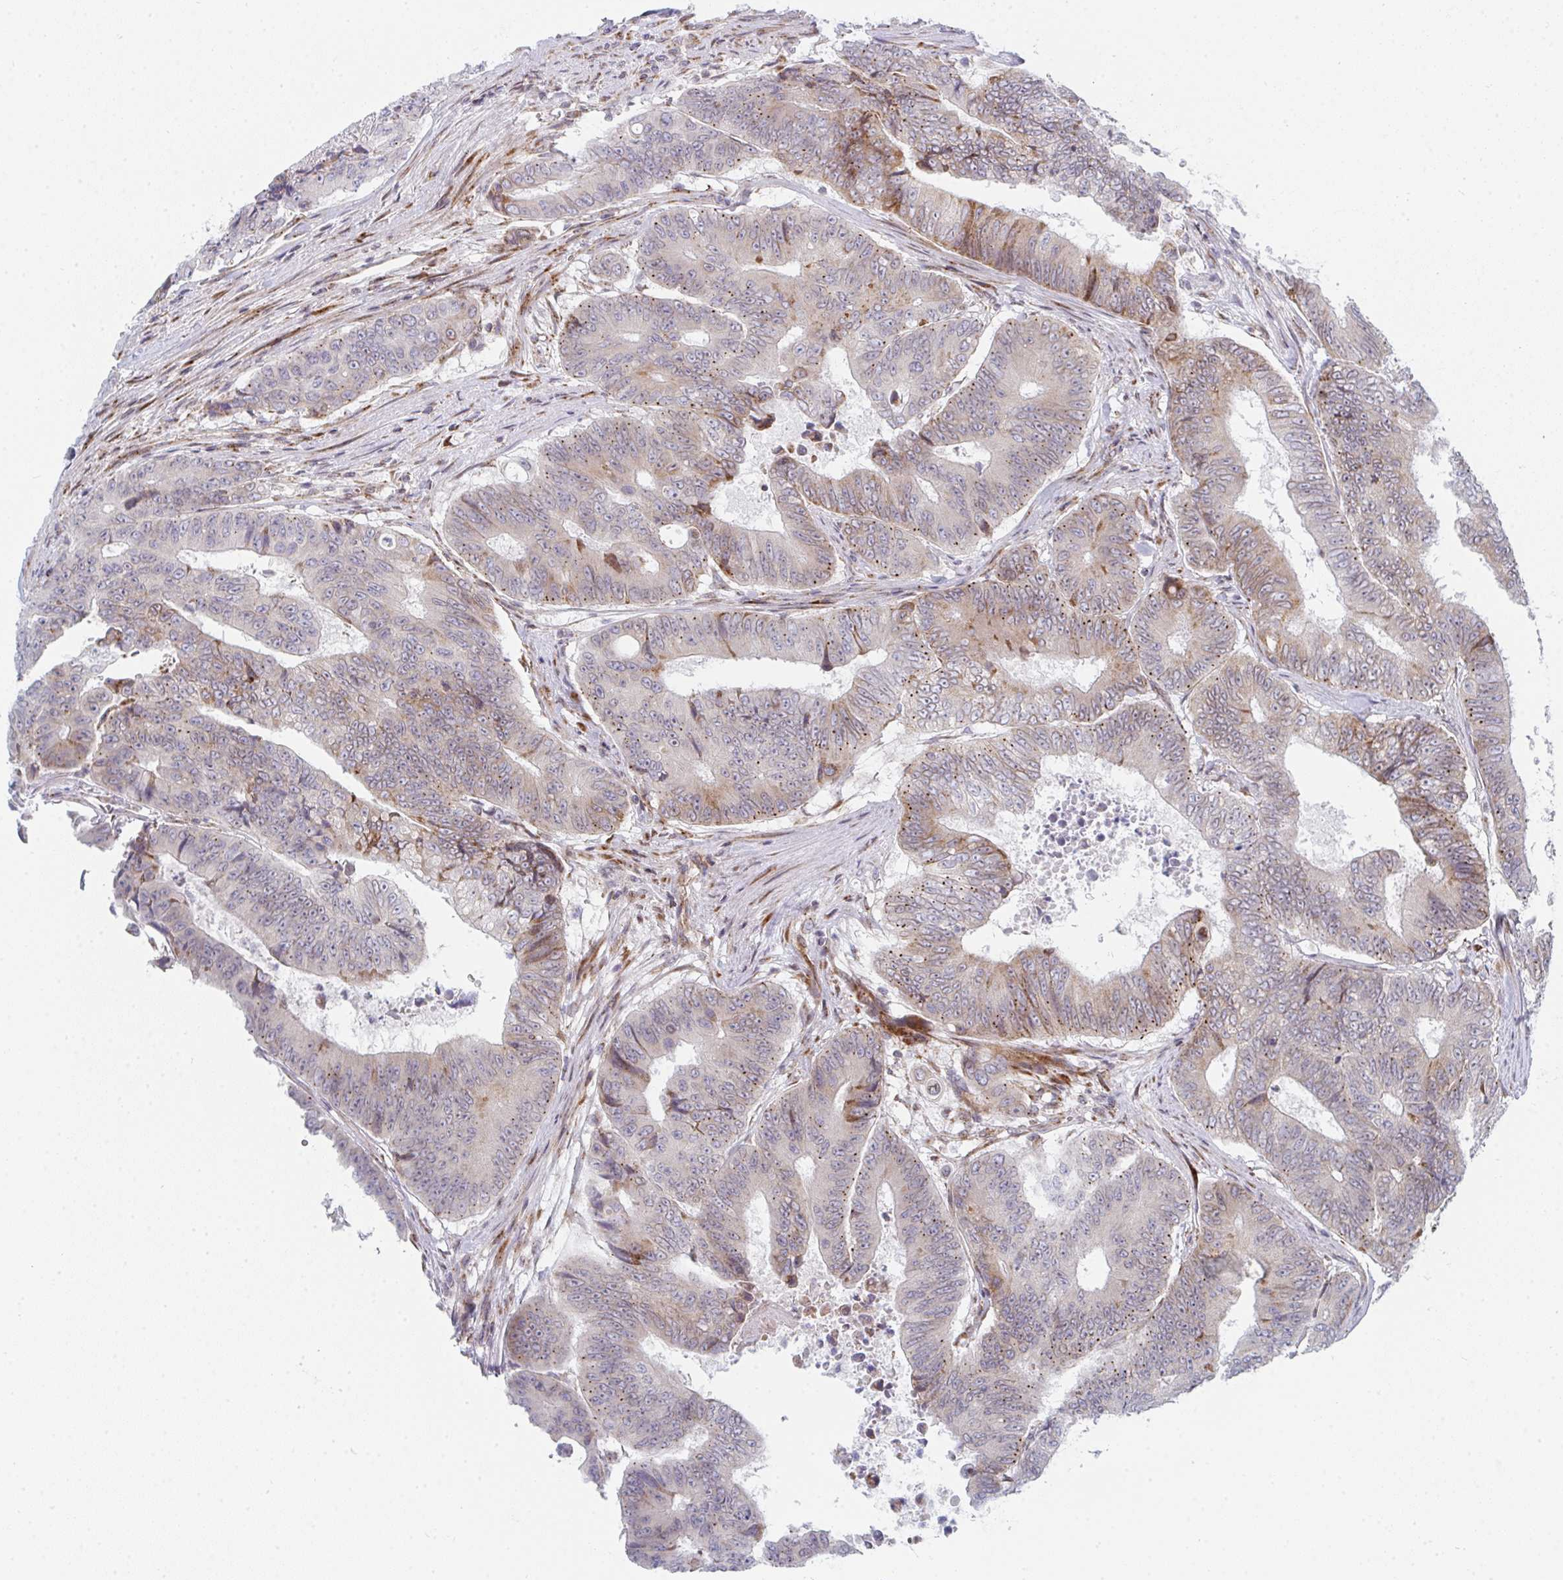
{"staining": {"intensity": "weak", "quantity": "25%-75%", "location": "cytoplasmic/membranous"}, "tissue": "colorectal cancer", "cell_type": "Tumor cells", "image_type": "cancer", "snomed": [{"axis": "morphology", "description": "Adenocarcinoma, NOS"}, {"axis": "topography", "description": "Colon"}], "caption": "The immunohistochemical stain shows weak cytoplasmic/membranous staining in tumor cells of colorectal cancer (adenocarcinoma) tissue.", "gene": "PRKCH", "patient": {"sex": "female", "age": 48}}